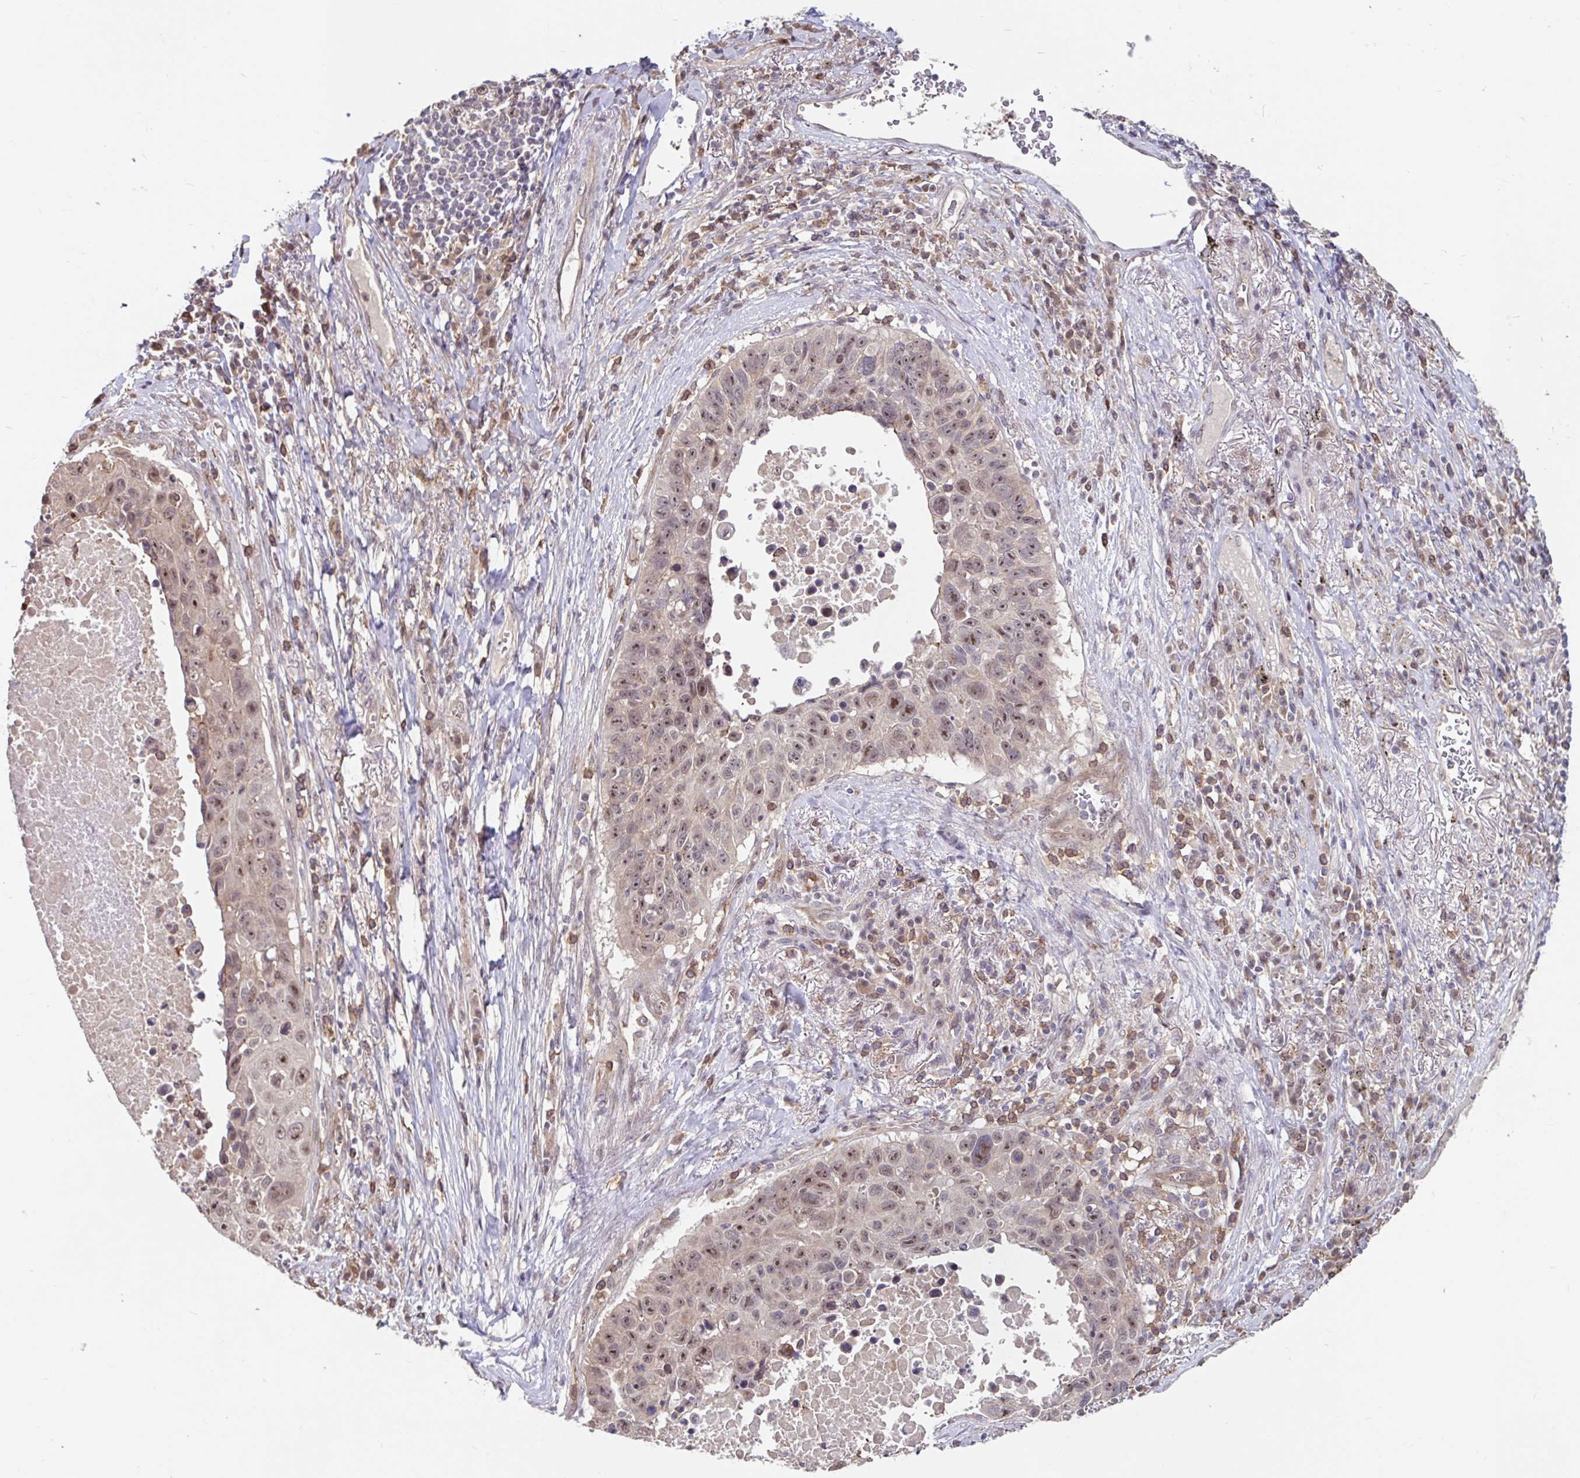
{"staining": {"intensity": "moderate", "quantity": ">75%", "location": "nuclear"}, "tissue": "lung cancer", "cell_type": "Tumor cells", "image_type": "cancer", "snomed": [{"axis": "morphology", "description": "Squamous cell carcinoma, NOS"}, {"axis": "topography", "description": "Lung"}], "caption": "A medium amount of moderate nuclear staining is appreciated in approximately >75% of tumor cells in lung cancer tissue.", "gene": "STYXL1", "patient": {"sex": "male", "age": 66}}